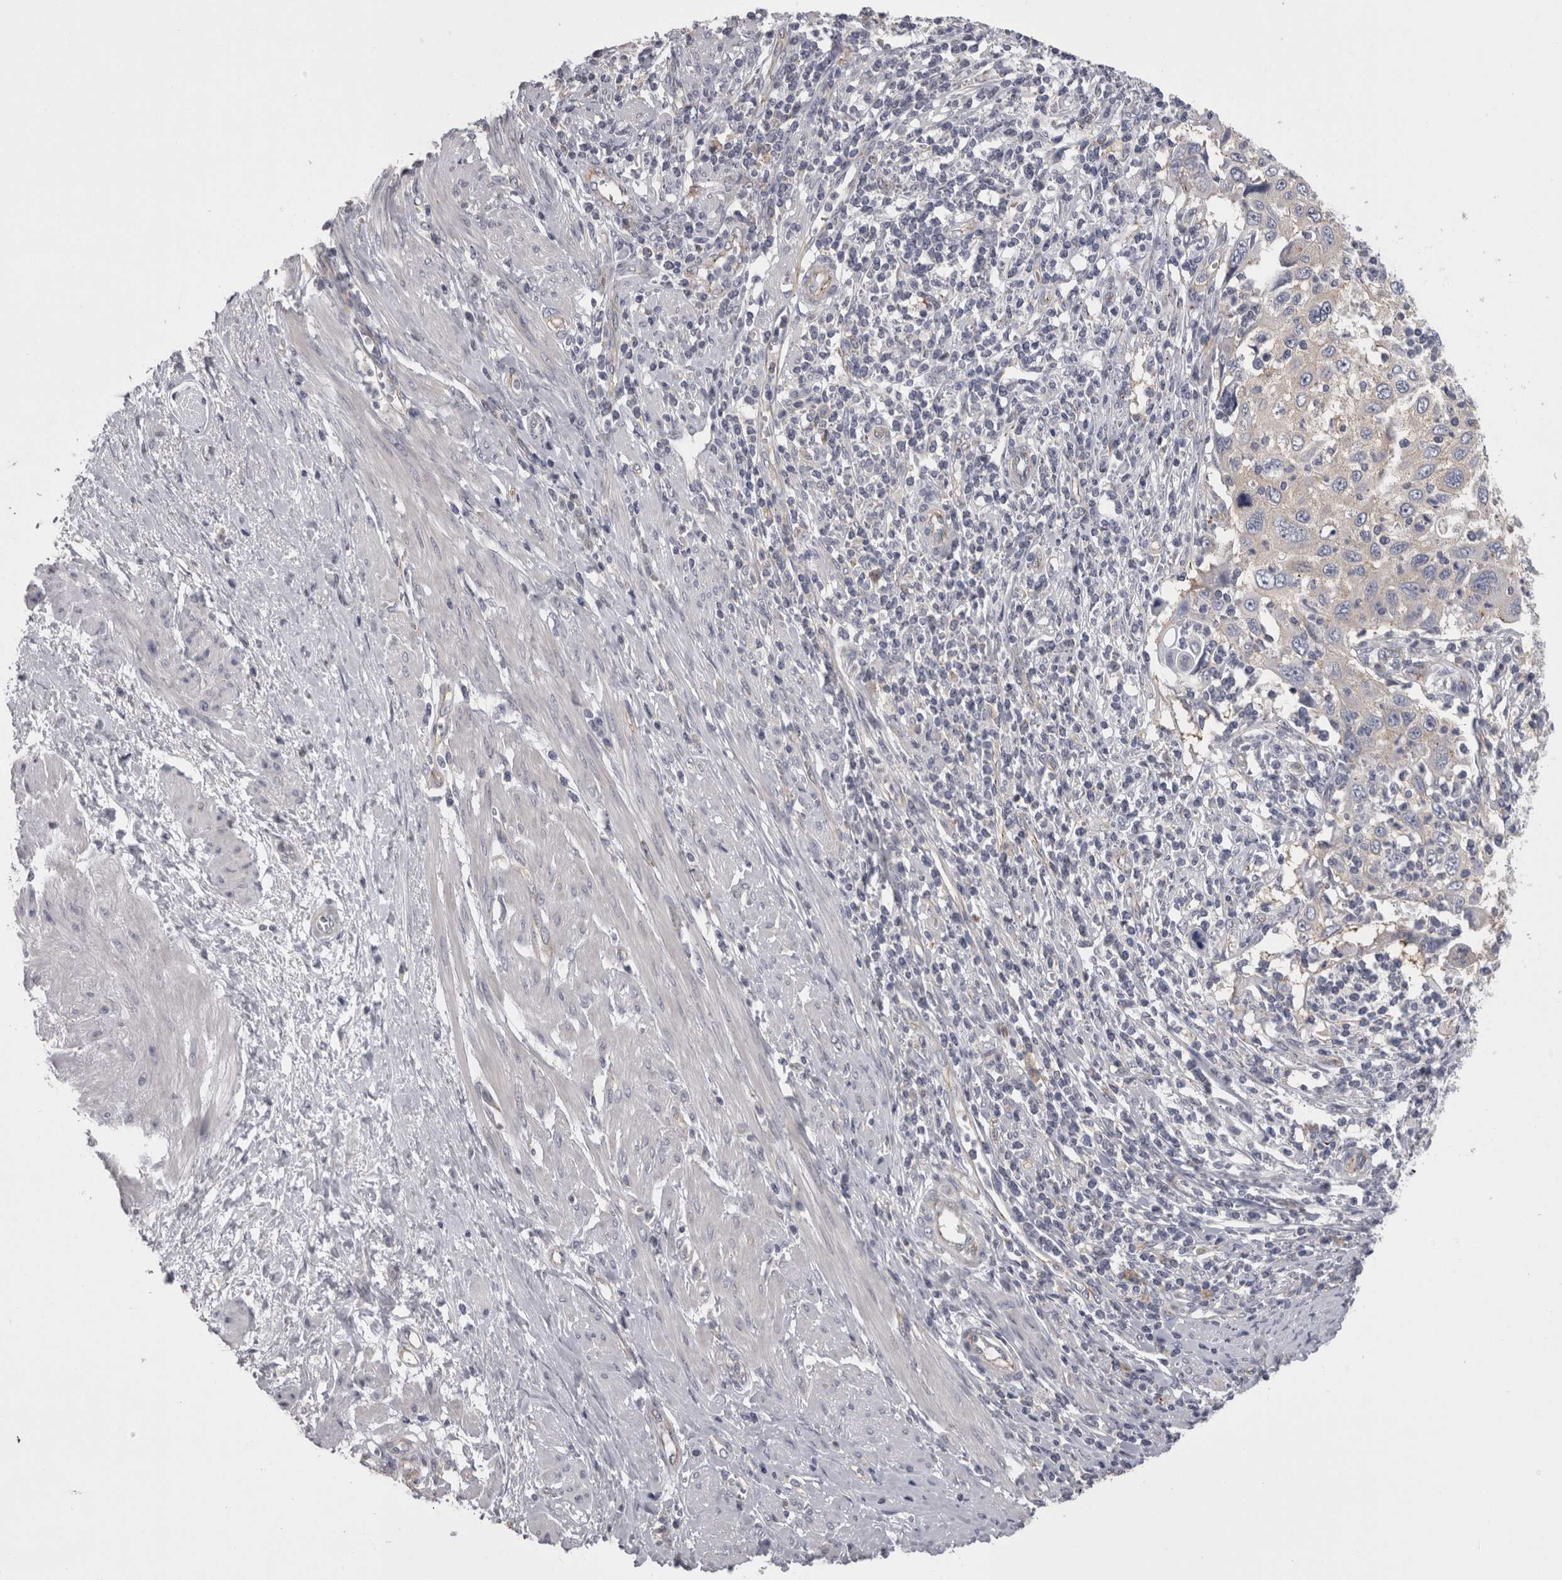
{"staining": {"intensity": "negative", "quantity": "none", "location": "none"}, "tissue": "cervical cancer", "cell_type": "Tumor cells", "image_type": "cancer", "snomed": [{"axis": "morphology", "description": "Squamous cell carcinoma, NOS"}, {"axis": "topography", "description": "Cervix"}], "caption": "High power microscopy micrograph of an immunohistochemistry (IHC) micrograph of cervical cancer (squamous cell carcinoma), revealing no significant positivity in tumor cells.", "gene": "LYZL6", "patient": {"sex": "female", "age": 70}}